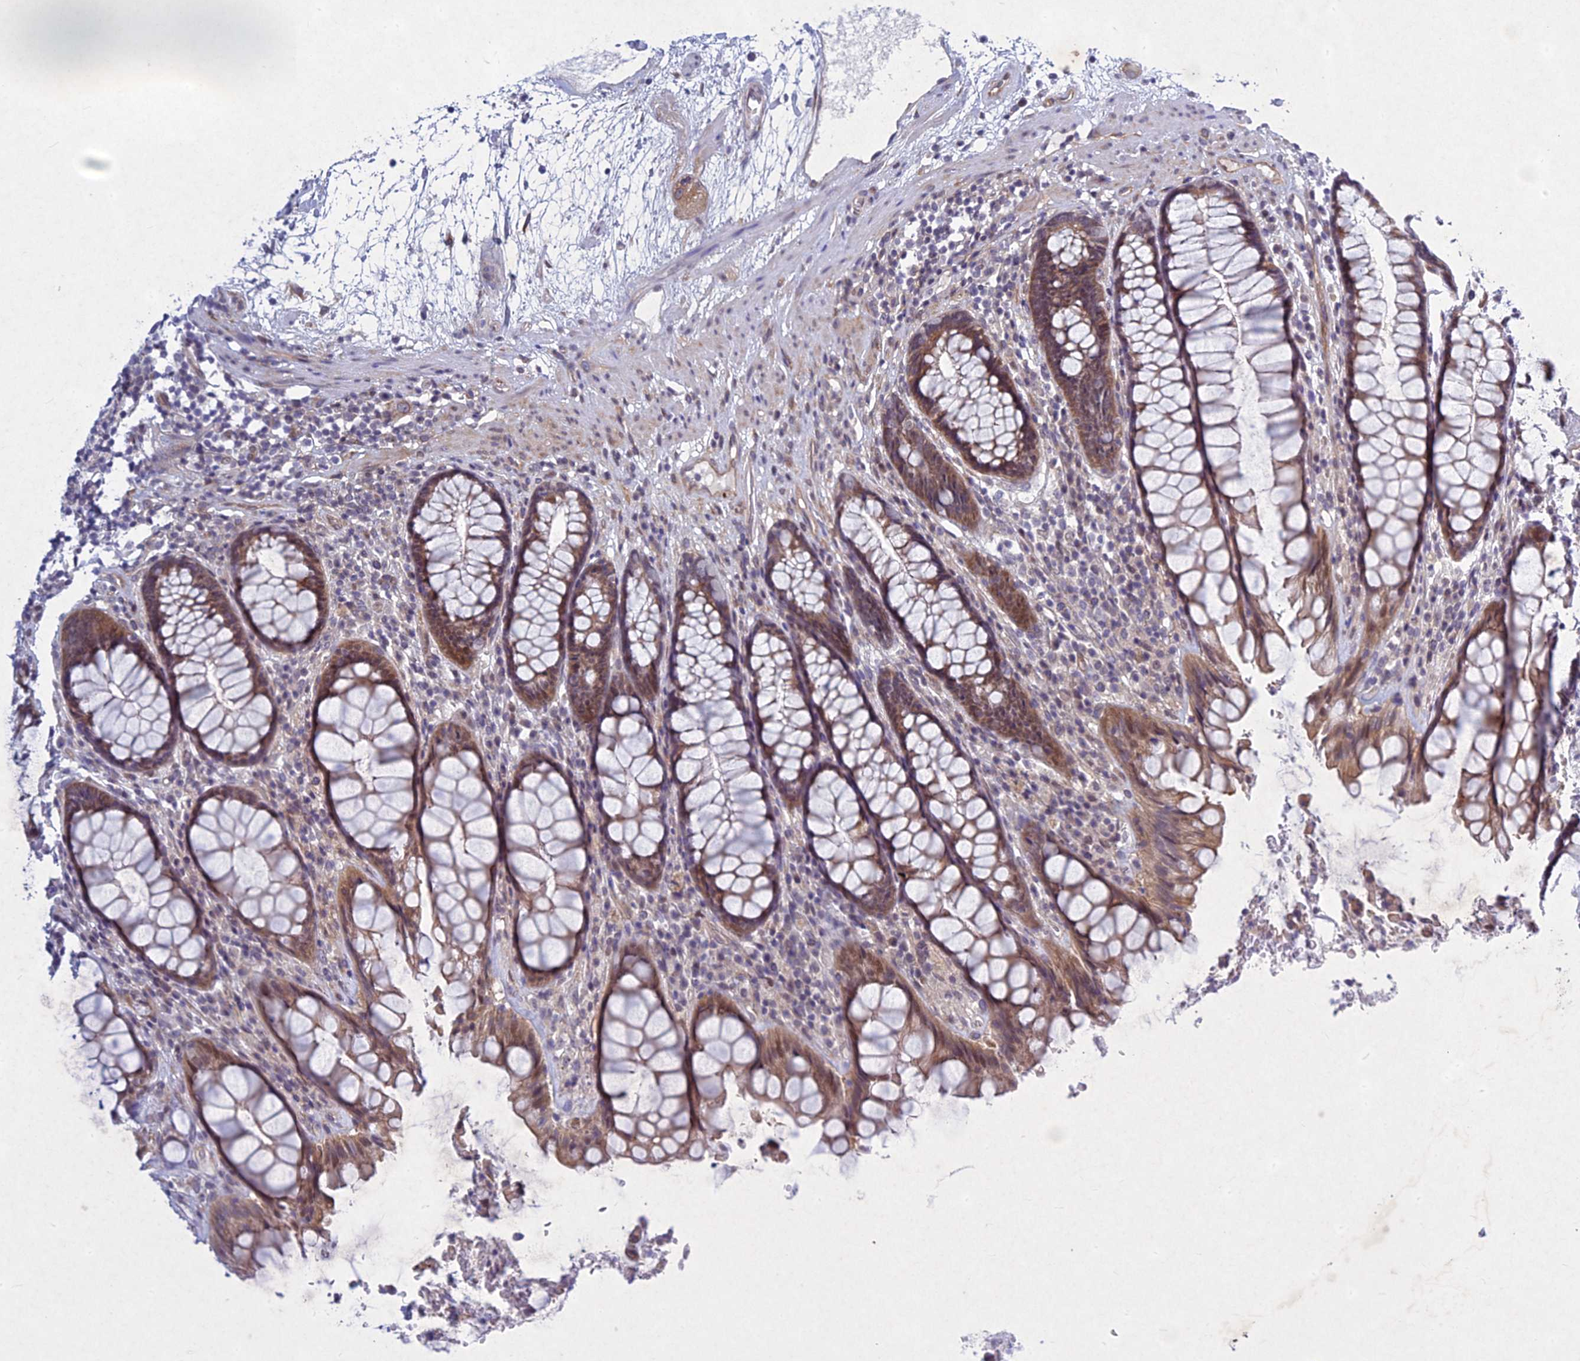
{"staining": {"intensity": "weak", "quantity": ">75%", "location": "cytoplasmic/membranous,nuclear"}, "tissue": "rectum", "cell_type": "Glandular cells", "image_type": "normal", "snomed": [{"axis": "morphology", "description": "Normal tissue, NOS"}, {"axis": "topography", "description": "Rectum"}], "caption": "The image displays a brown stain indicating the presence of a protein in the cytoplasmic/membranous,nuclear of glandular cells in rectum.", "gene": "PTHLH", "patient": {"sex": "male", "age": 64}}